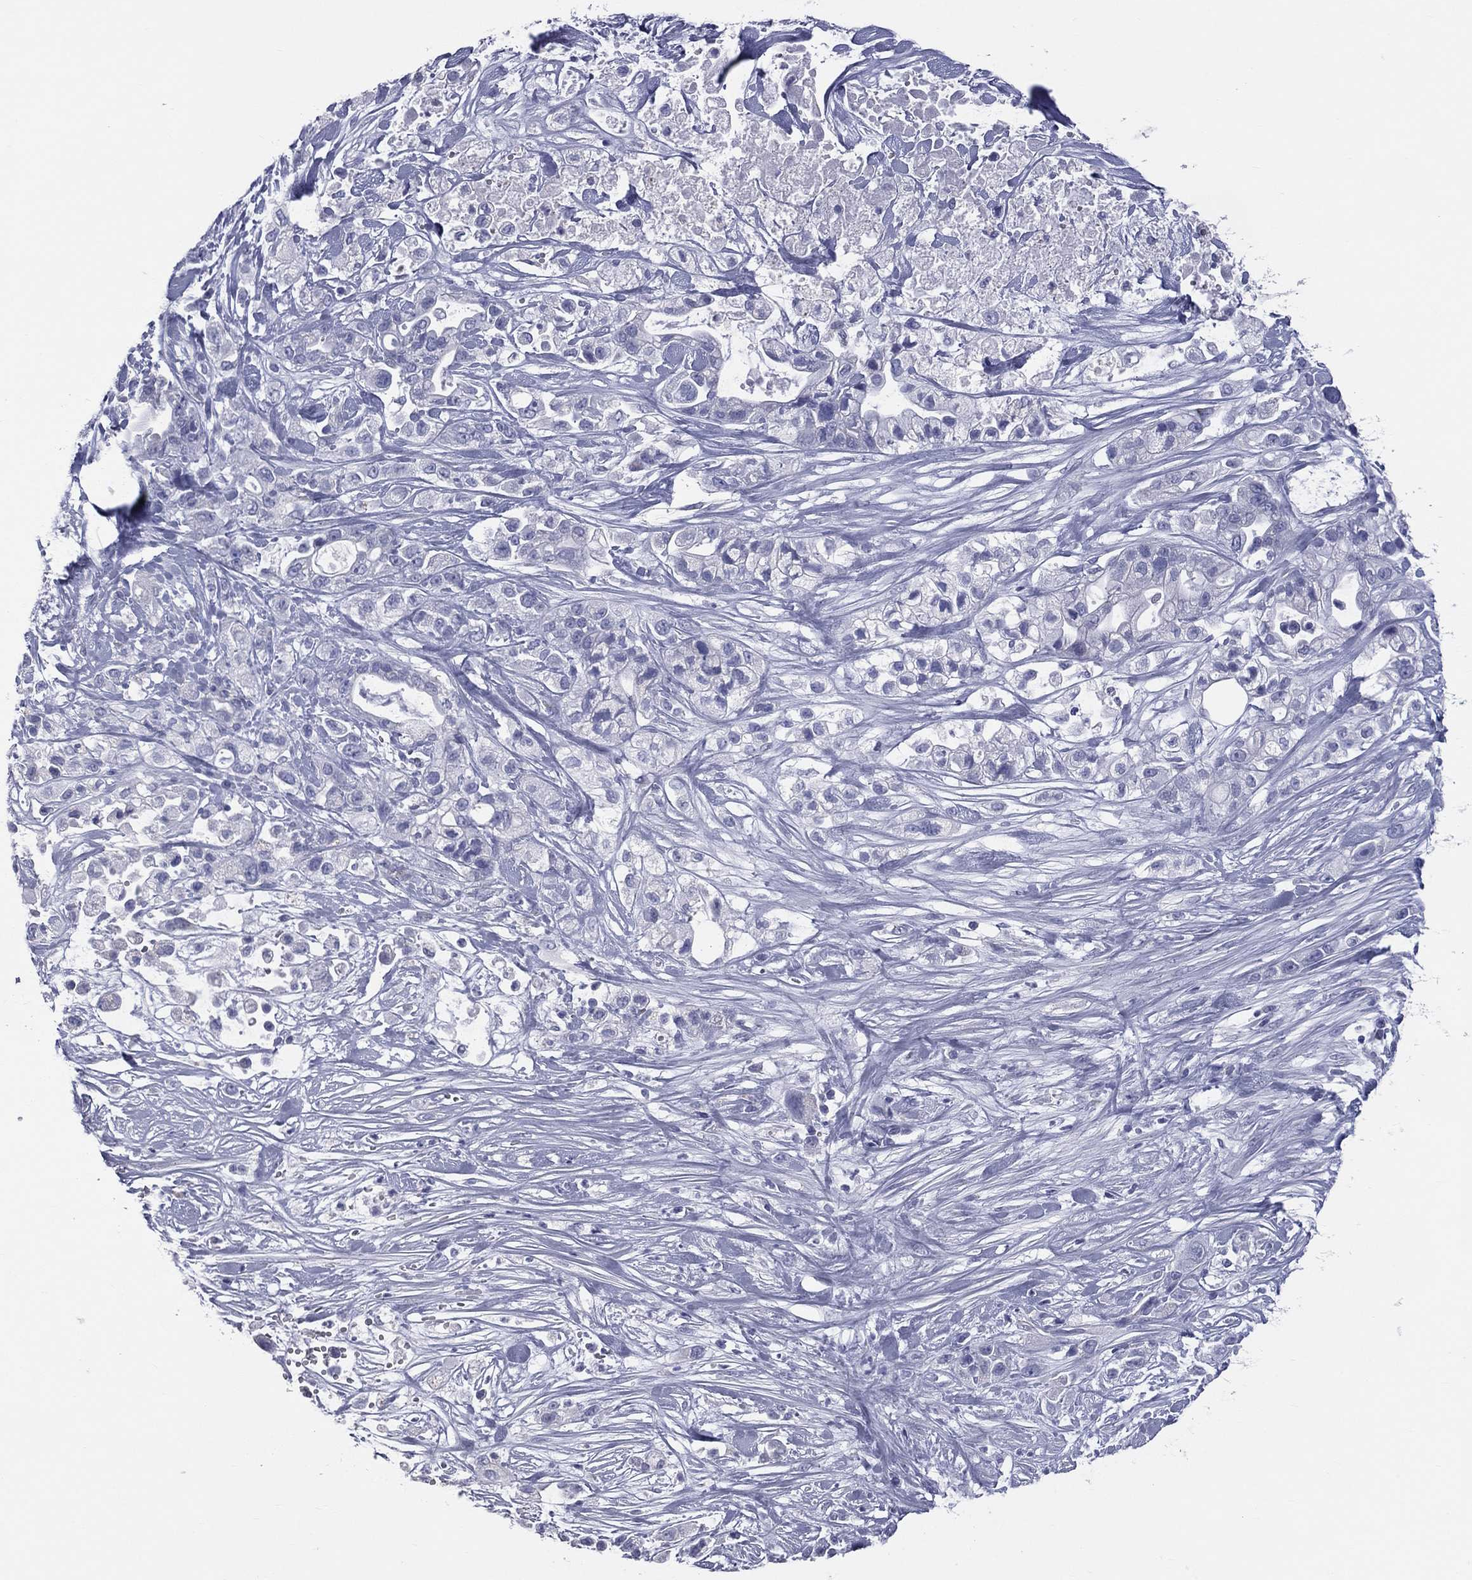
{"staining": {"intensity": "negative", "quantity": "none", "location": "none"}, "tissue": "pancreatic cancer", "cell_type": "Tumor cells", "image_type": "cancer", "snomed": [{"axis": "morphology", "description": "Adenocarcinoma, NOS"}, {"axis": "topography", "description": "Pancreas"}], "caption": "Pancreatic adenocarcinoma stained for a protein using immunohistochemistry (IHC) reveals no staining tumor cells.", "gene": "MLN", "patient": {"sex": "male", "age": 44}}